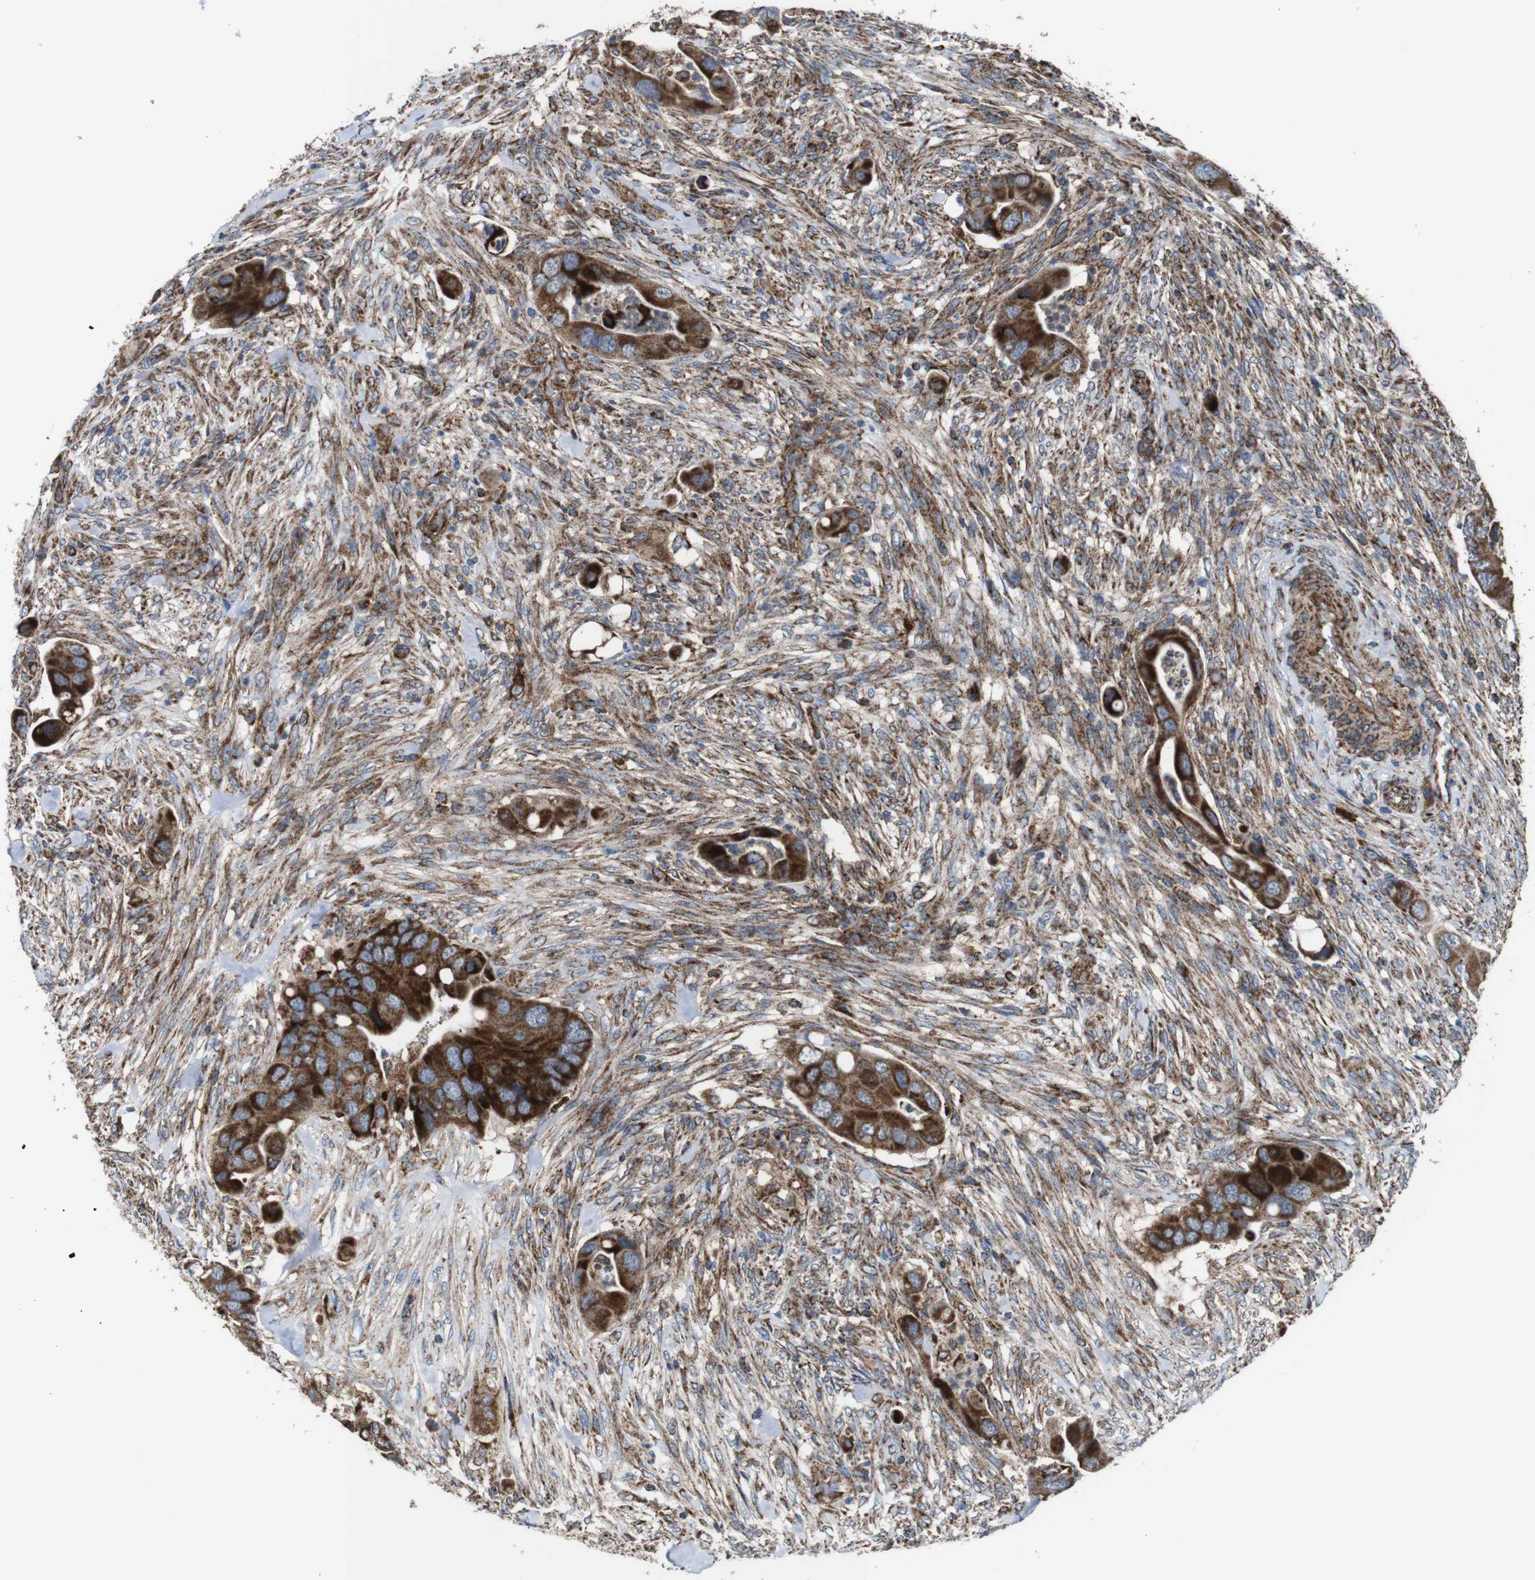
{"staining": {"intensity": "strong", "quantity": ">75%", "location": "cytoplasmic/membranous"}, "tissue": "colorectal cancer", "cell_type": "Tumor cells", "image_type": "cancer", "snomed": [{"axis": "morphology", "description": "Adenocarcinoma, NOS"}, {"axis": "topography", "description": "Rectum"}], "caption": "Protein staining exhibits strong cytoplasmic/membranous staining in about >75% of tumor cells in colorectal cancer (adenocarcinoma). The staining was performed using DAB to visualize the protein expression in brown, while the nuclei were stained in blue with hematoxylin (Magnification: 20x).", "gene": "HK1", "patient": {"sex": "female", "age": 57}}